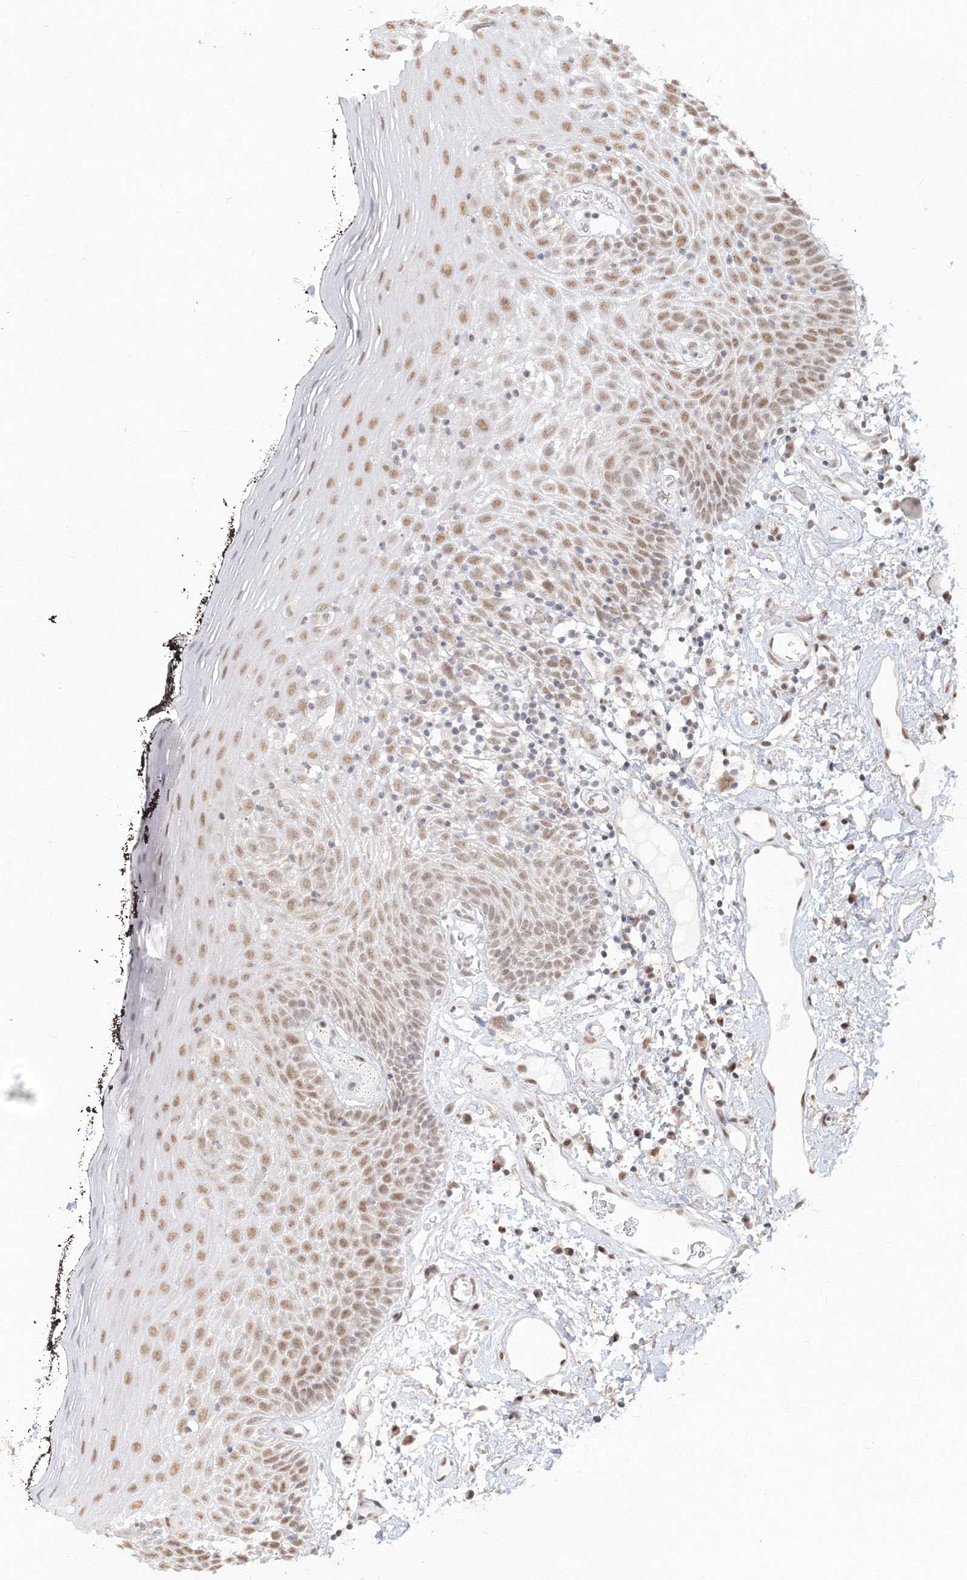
{"staining": {"intensity": "moderate", "quantity": ">75%", "location": "nuclear"}, "tissue": "oral mucosa", "cell_type": "Squamous epithelial cells", "image_type": "normal", "snomed": [{"axis": "morphology", "description": "Normal tissue, NOS"}, {"axis": "topography", "description": "Oral tissue"}], "caption": "Immunohistochemistry (IHC) of normal oral mucosa displays medium levels of moderate nuclear positivity in about >75% of squamous epithelial cells.", "gene": "PPP4R2", "patient": {"sex": "male", "age": 74}}